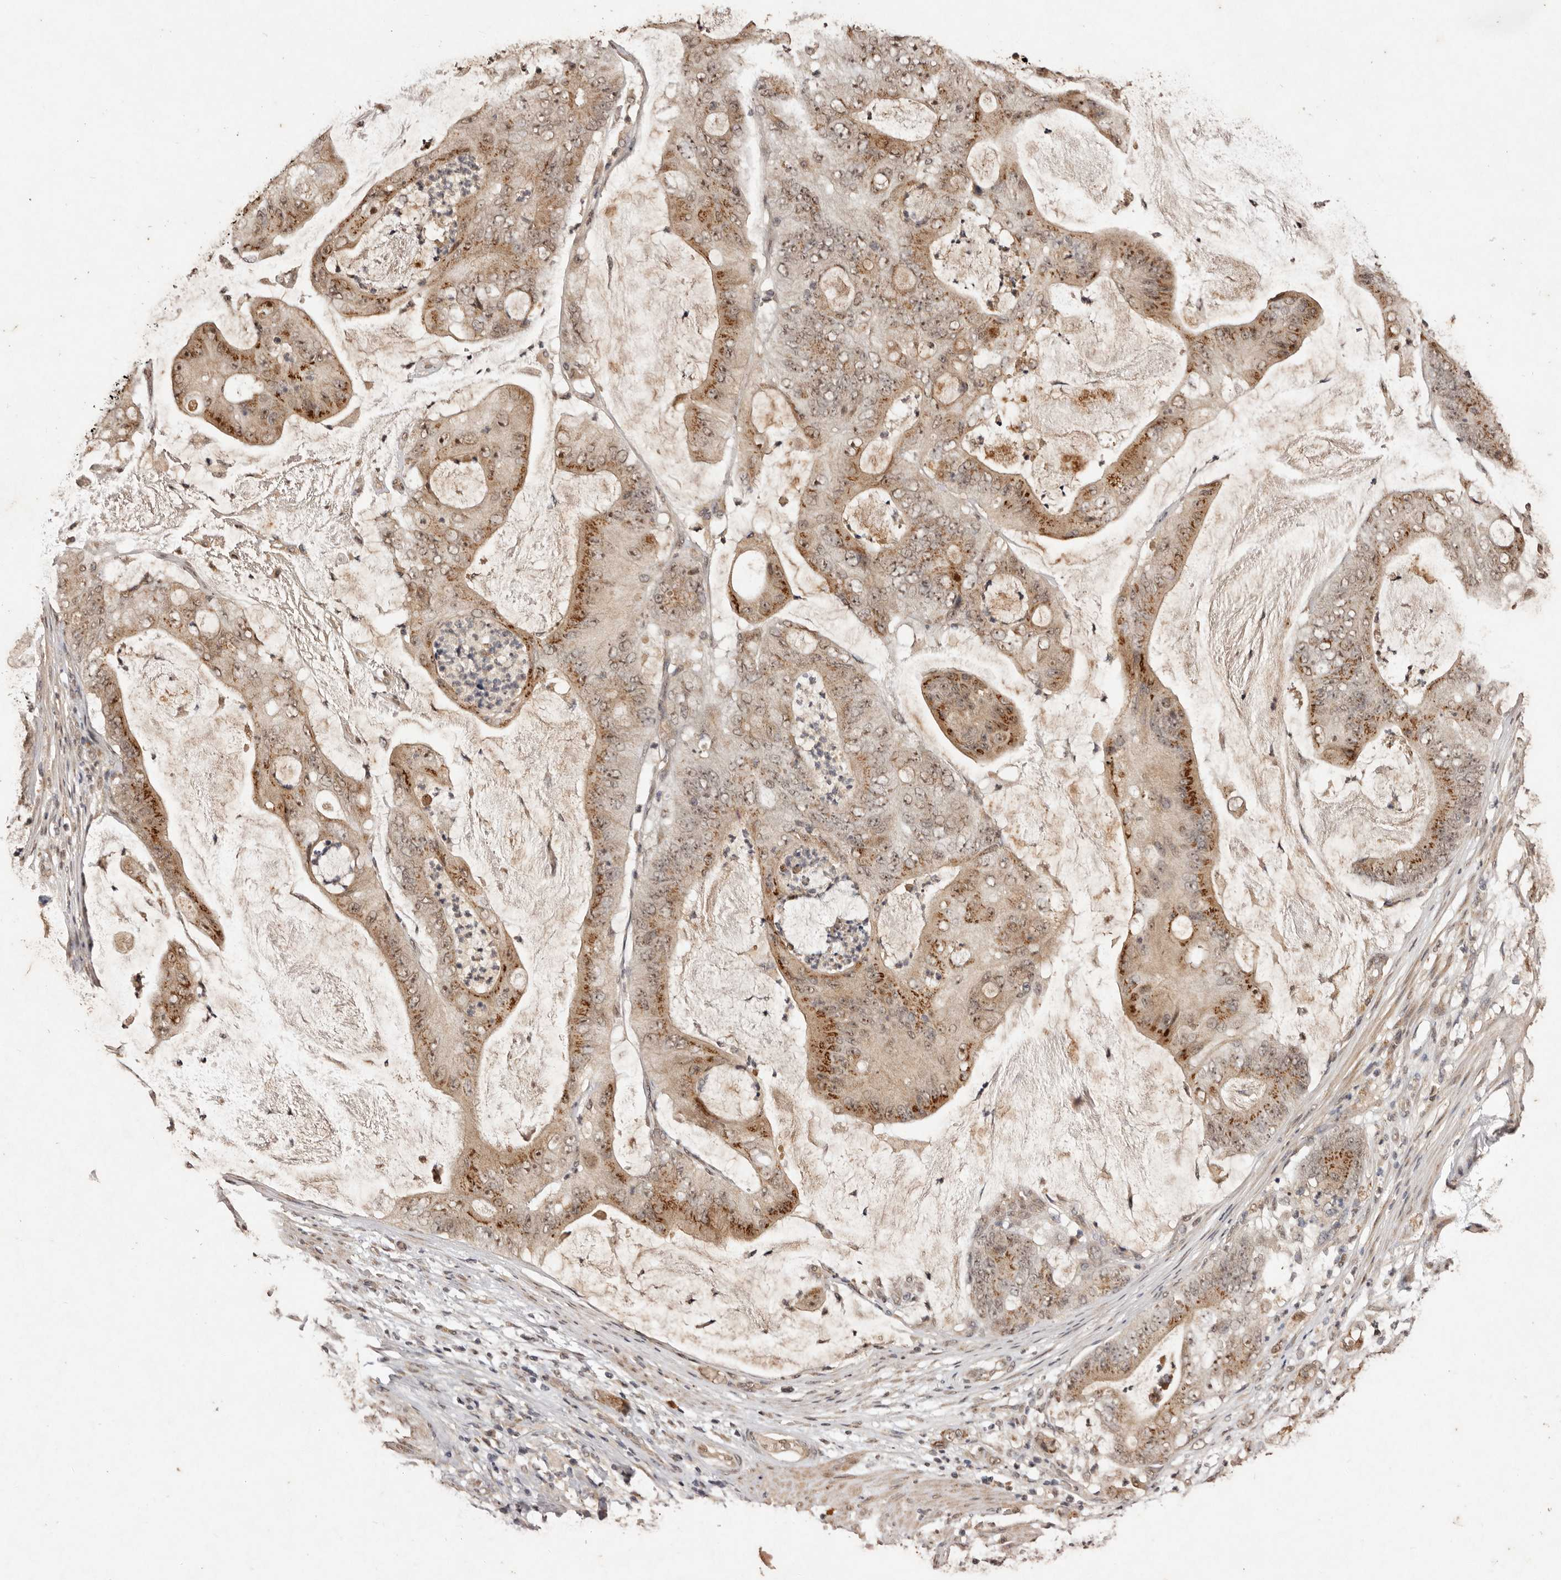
{"staining": {"intensity": "strong", "quantity": "25%-75%", "location": "cytoplasmic/membranous"}, "tissue": "stomach cancer", "cell_type": "Tumor cells", "image_type": "cancer", "snomed": [{"axis": "morphology", "description": "Adenocarcinoma, NOS"}, {"axis": "topography", "description": "Stomach"}], "caption": "An immunohistochemistry micrograph of neoplastic tissue is shown. Protein staining in brown shows strong cytoplasmic/membranous positivity in adenocarcinoma (stomach) within tumor cells. Nuclei are stained in blue.", "gene": "NOTCH1", "patient": {"sex": "female", "age": 73}}